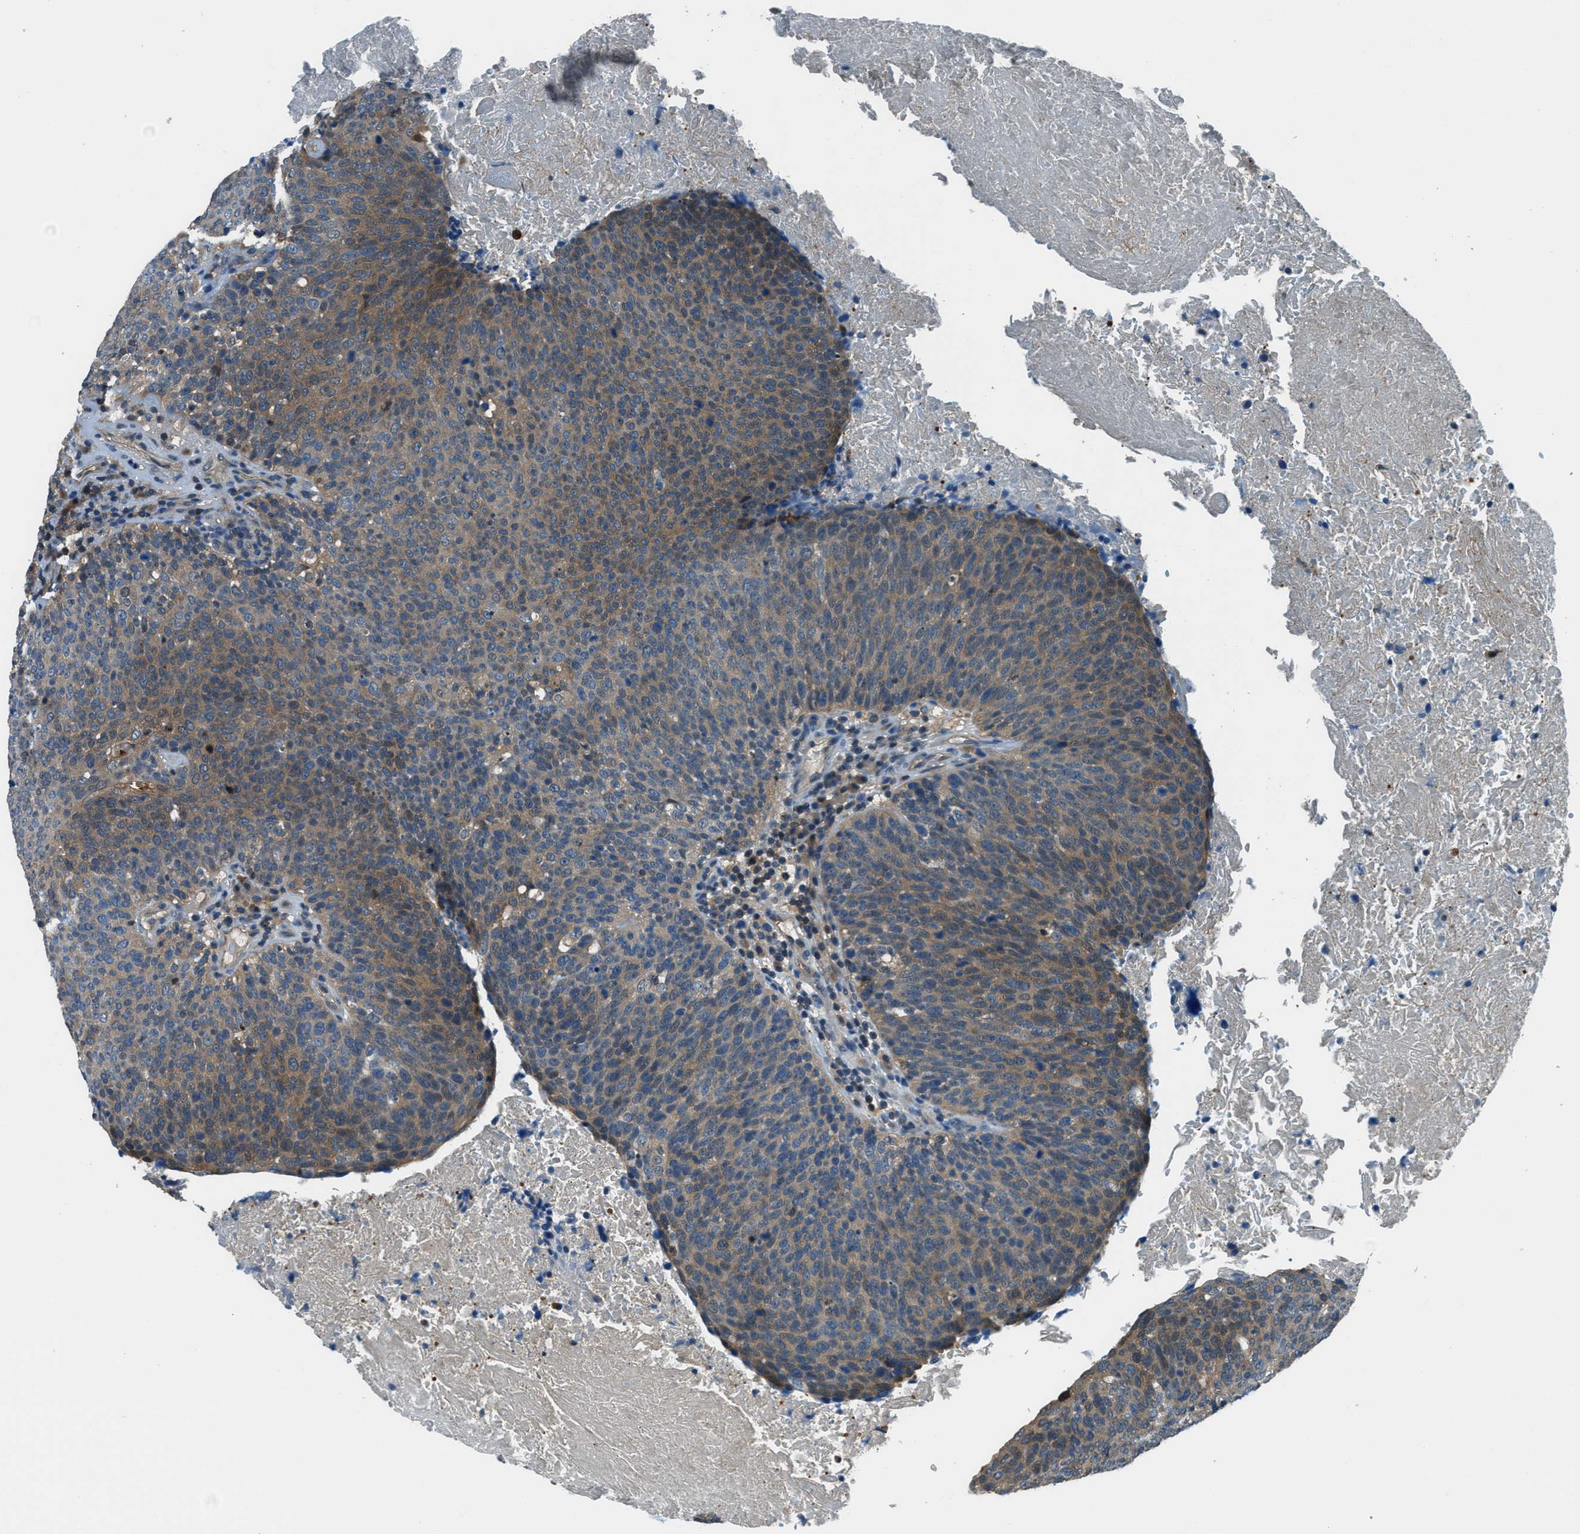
{"staining": {"intensity": "moderate", "quantity": "25%-75%", "location": "cytoplasmic/membranous"}, "tissue": "head and neck cancer", "cell_type": "Tumor cells", "image_type": "cancer", "snomed": [{"axis": "morphology", "description": "Squamous cell carcinoma, NOS"}, {"axis": "morphology", "description": "Squamous cell carcinoma, metastatic, NOS"}, {"axis": "topography", "description": "Lymph node"}, {"axis": "topography", "description": "Head-Neck"}], "caption": "Immunohistochemical staining of head and neck cancer reveals moderate cytoplasmic/membranous protein staining in about 25%-75% of tumor cells.", "gene": "HEBP2", "patient": {"sex": "male", "age": 62}}